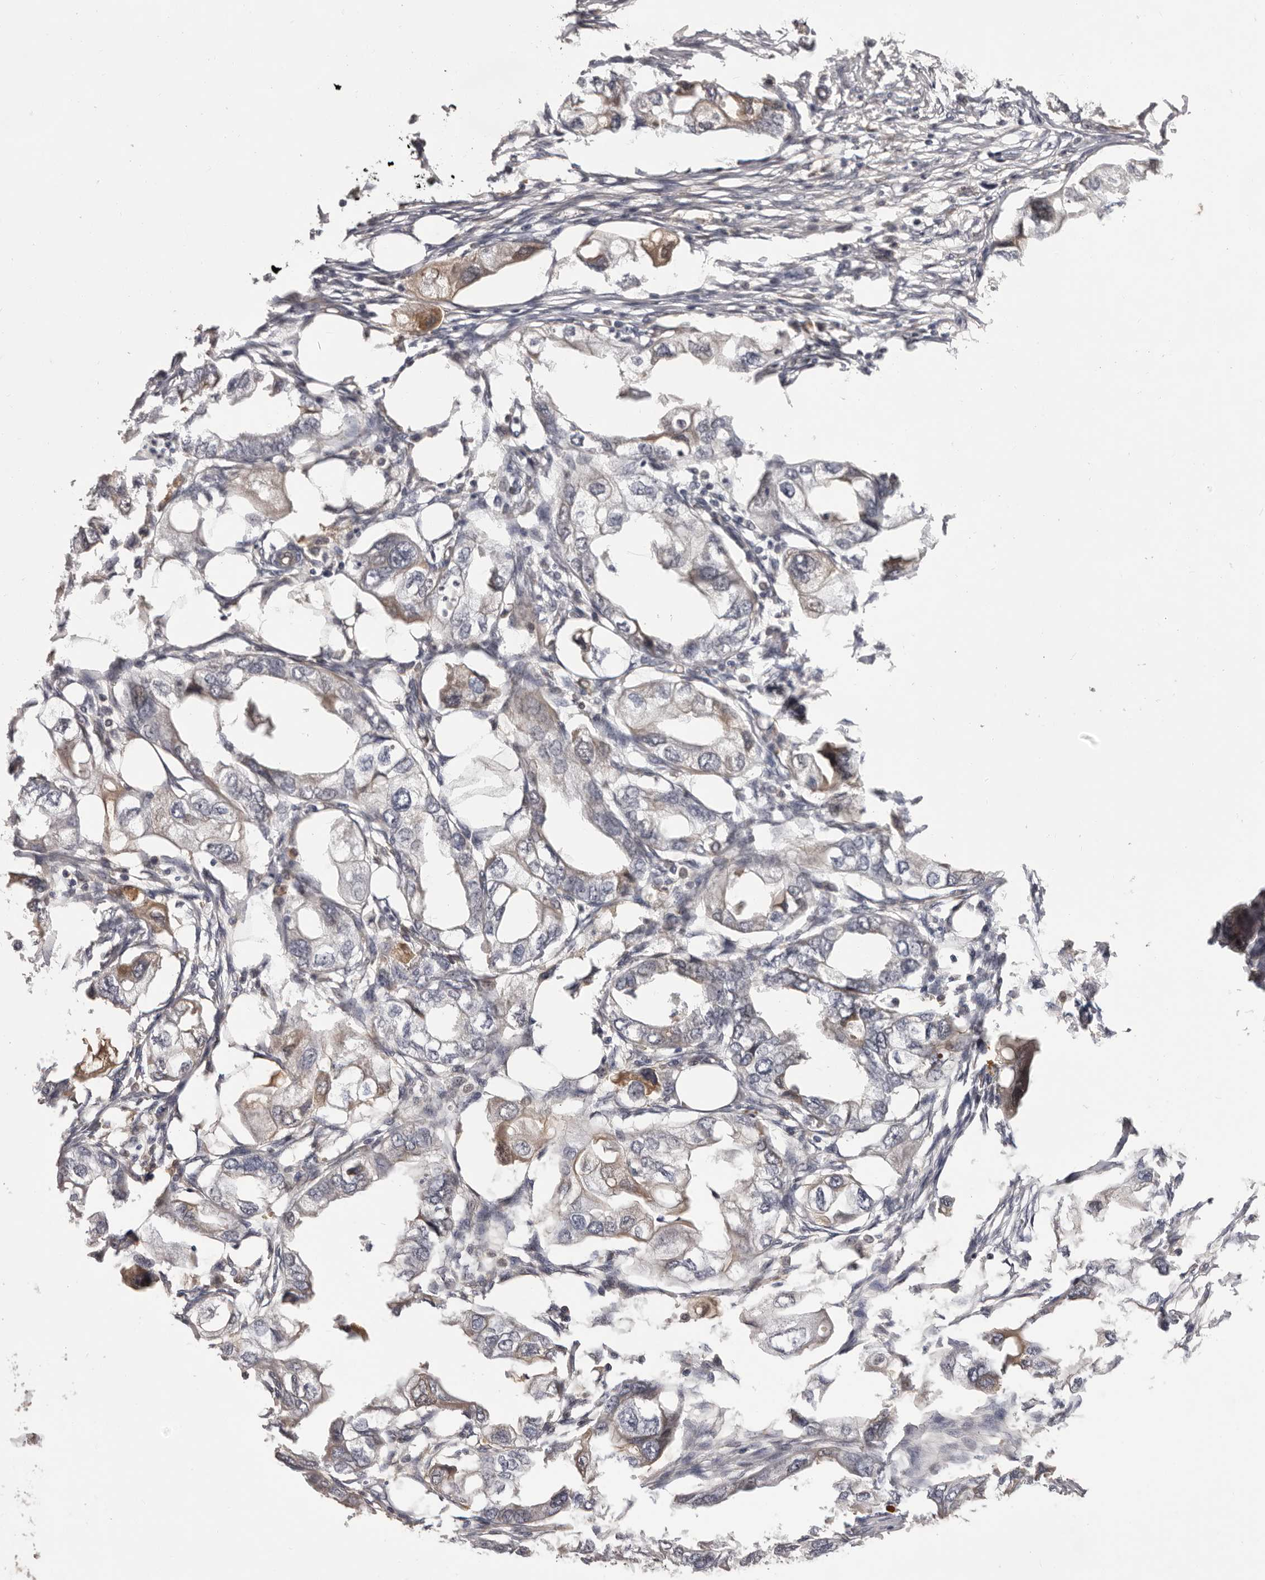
{"staining": {"intensity": "weak", "quantity": "<25%", "location": "cytoplasmic/membranous"}, "tissue": "endometrial cancer", "cell_type": "Tumor cells", "image_type": "cancer", "snomed": [{"axis": "morphology", "description": "Adenocarcinoma, NOS"}, {"axis": "morphology", "description": "Adenocarcinoma, metastatic, NOS"}, {"axis": "topography", "description": "Adipose tissue"}, {"axis": "topography", "description": "Endometrium"}], "caption": "High power microscopy image of an immunohistochemistry (IHC) micrograph of metastatic adenocarcinoma (endometrial), revealing no significant staining in tumor cells. Nuclei are stained in blue.", "gene": "OTUD3", "patient": {"sex": "female", "age": 67}}